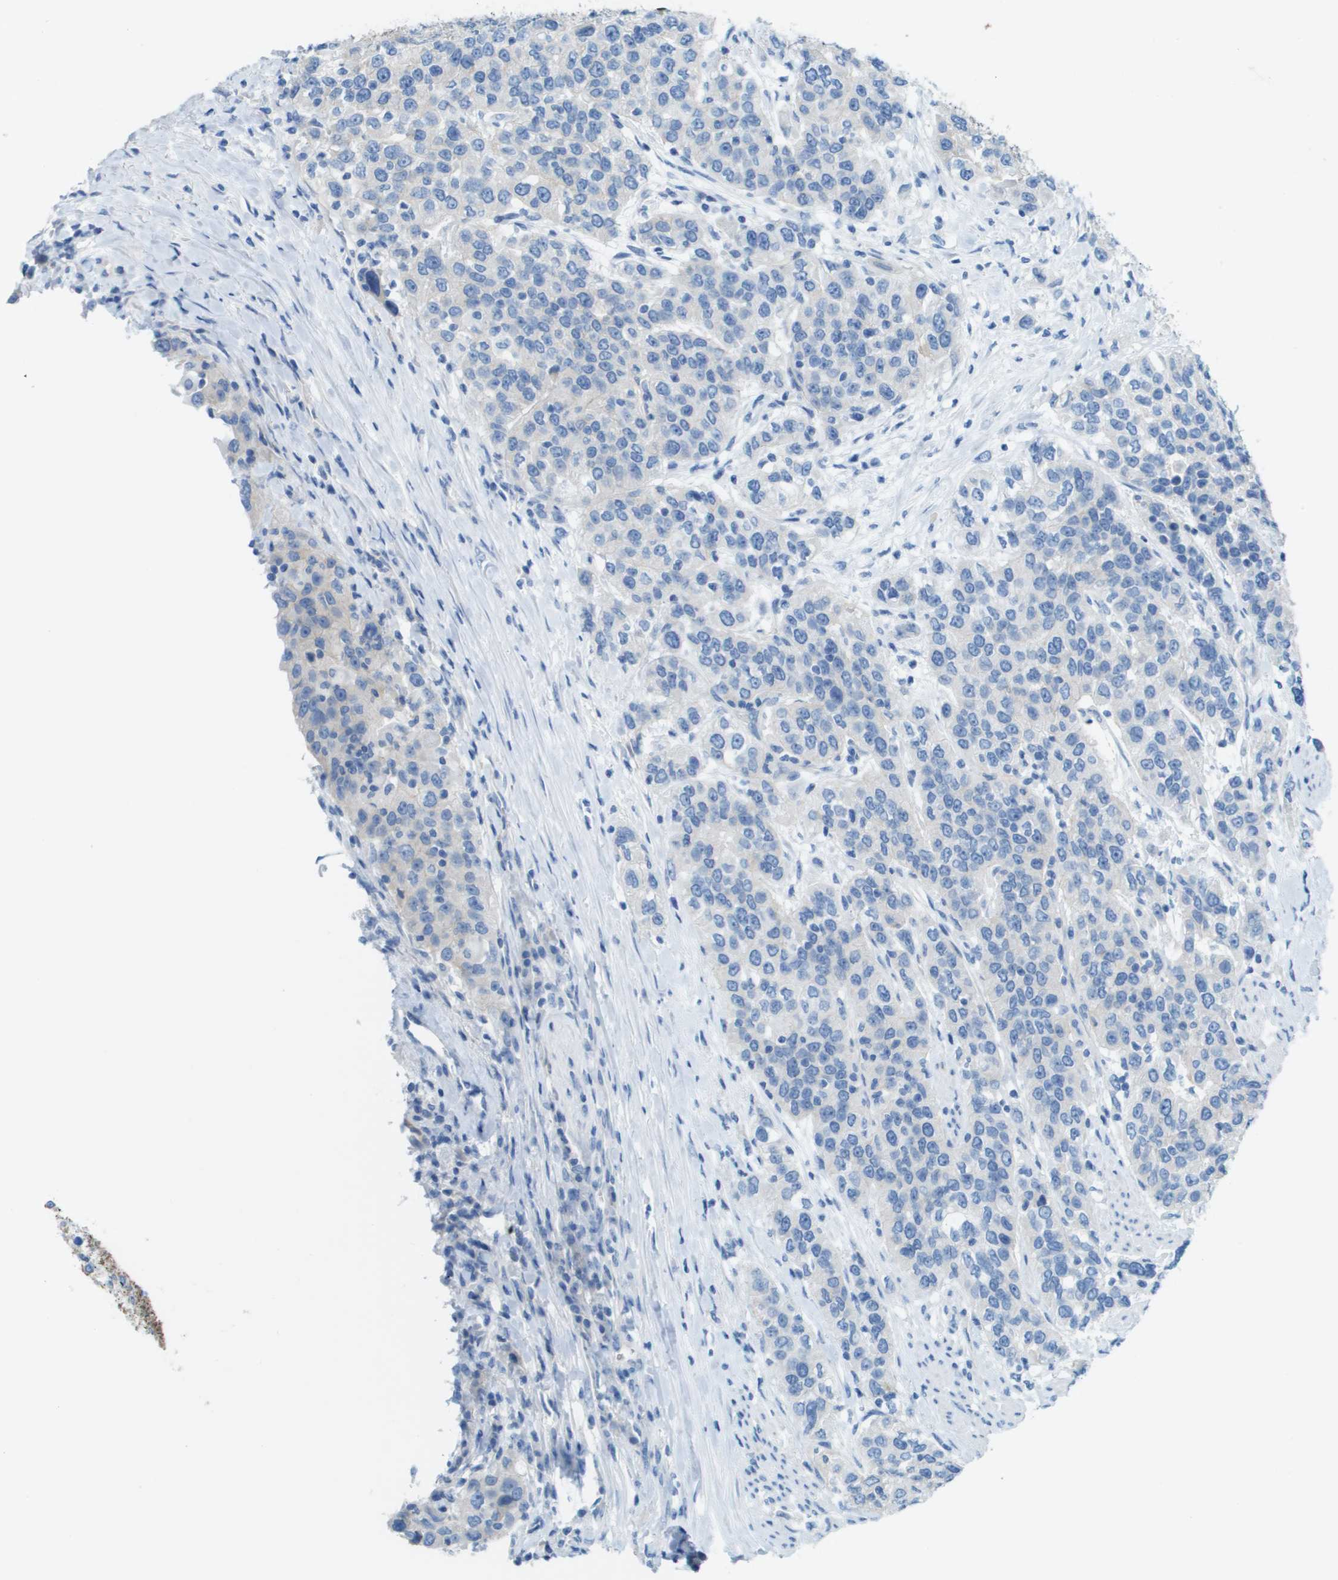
{"staining": {"intensity": "negative", "quantity": "none", "location": "none"}, "tissue": "urothelial cancer", "cell_type": "Tumor cells", "image_type": "cancer", "snomed": [{"axis": "morphology", "description": "Urothelial carcinoma, High grade"}, {"axis": "topography", "description": "Urinary bladder"}], "caption": "Image shows no protein positivity in tumor cells of urothelial cancer tissue.", "gene": "CD46", "patient": {"sex": "female", "age": 80}}